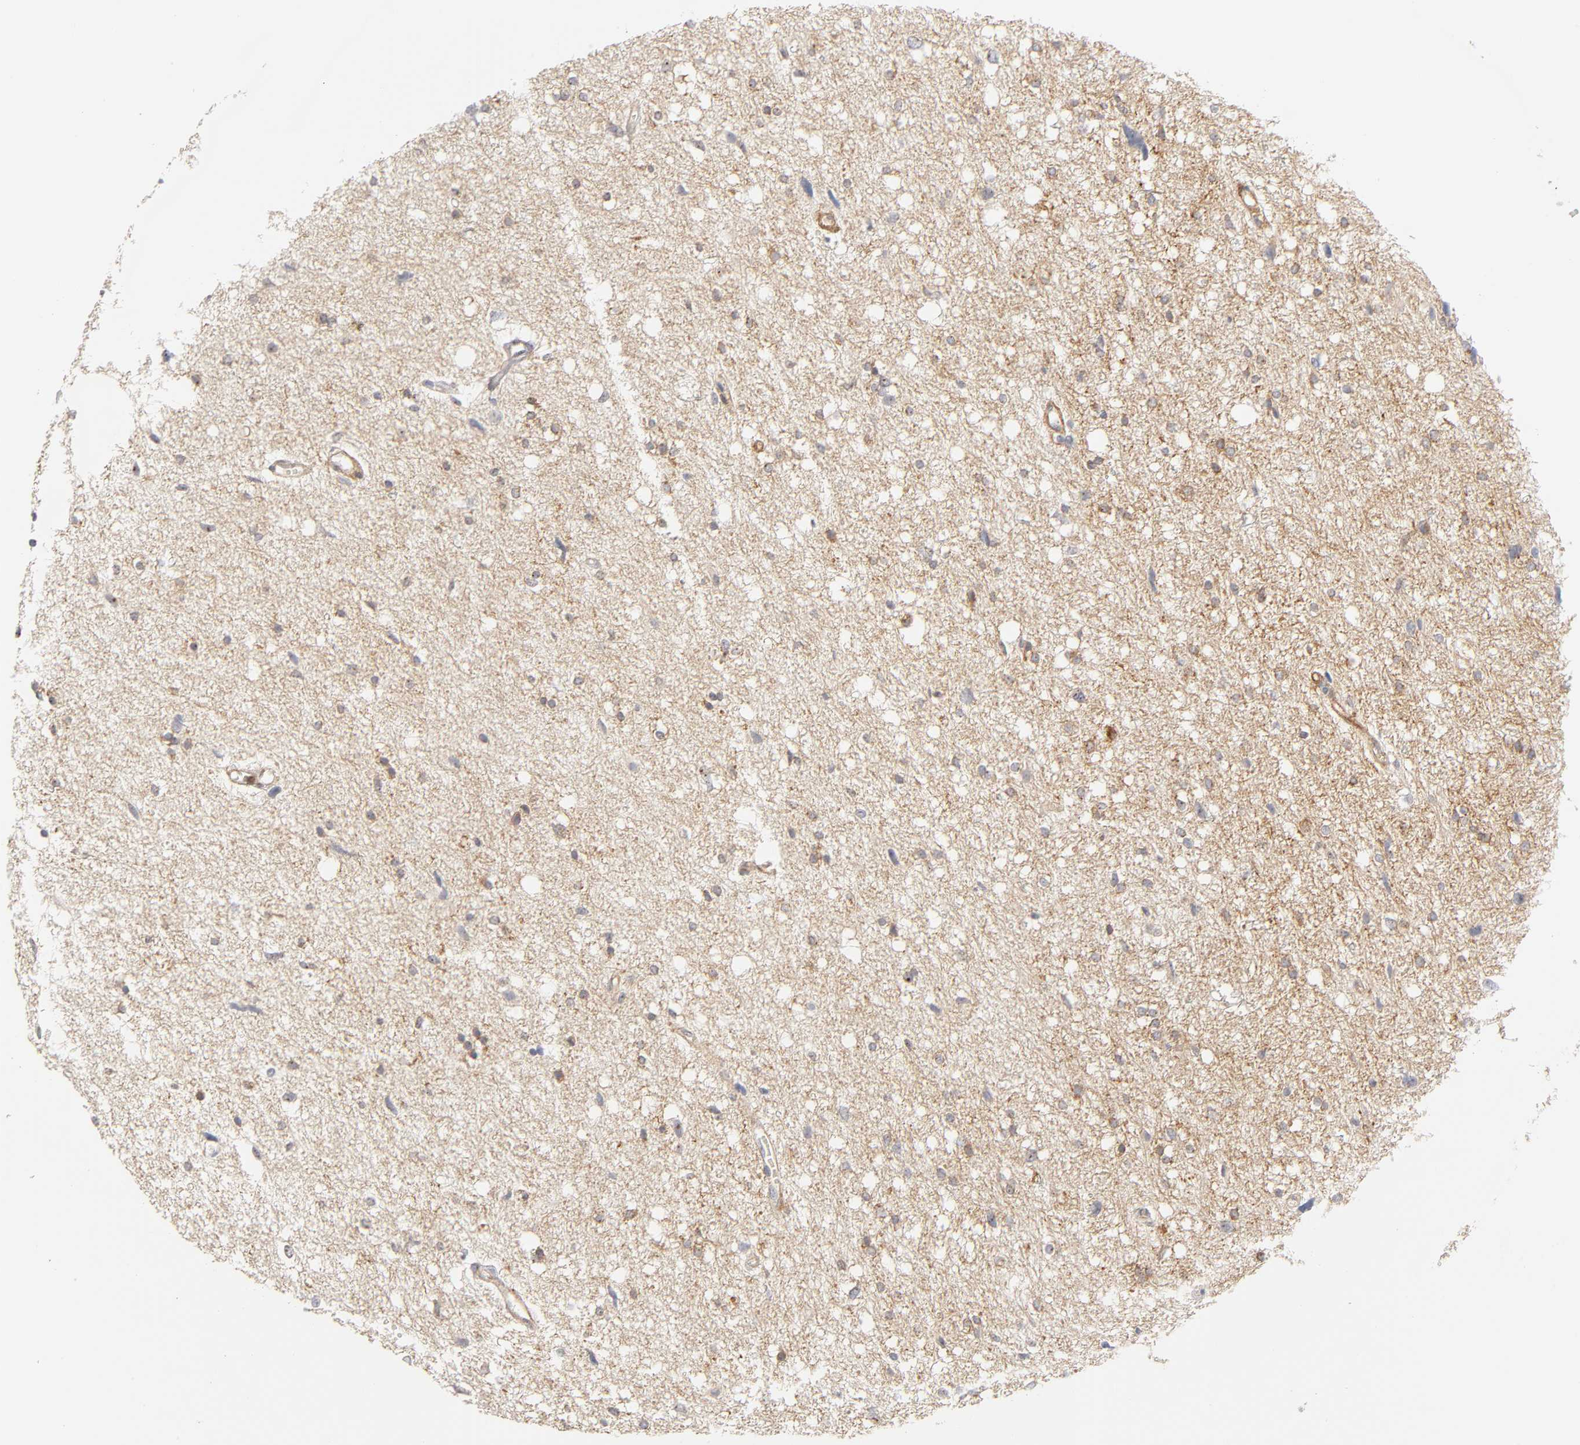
{"staining": {"intensity": "moderate", "quantity": ">75%", "location": "cytoplasmic/membranous"}, "tissue": "glioma", "cell_type": "Tumor cells", "image_type": "cancer", "snomed": [{"axis": "morphology", "description": "Glioma, malignant, High grade"}, {"axis": "topography", "description": "Brain"}], "caption": "Human glioma stained for a protein (brown) exhibits moderate cytoplasmic/membranous positive expression in approximately >75% of tumor cells.", "gene": "PLD1", "patient": {"sex": "female", "age": 59}}